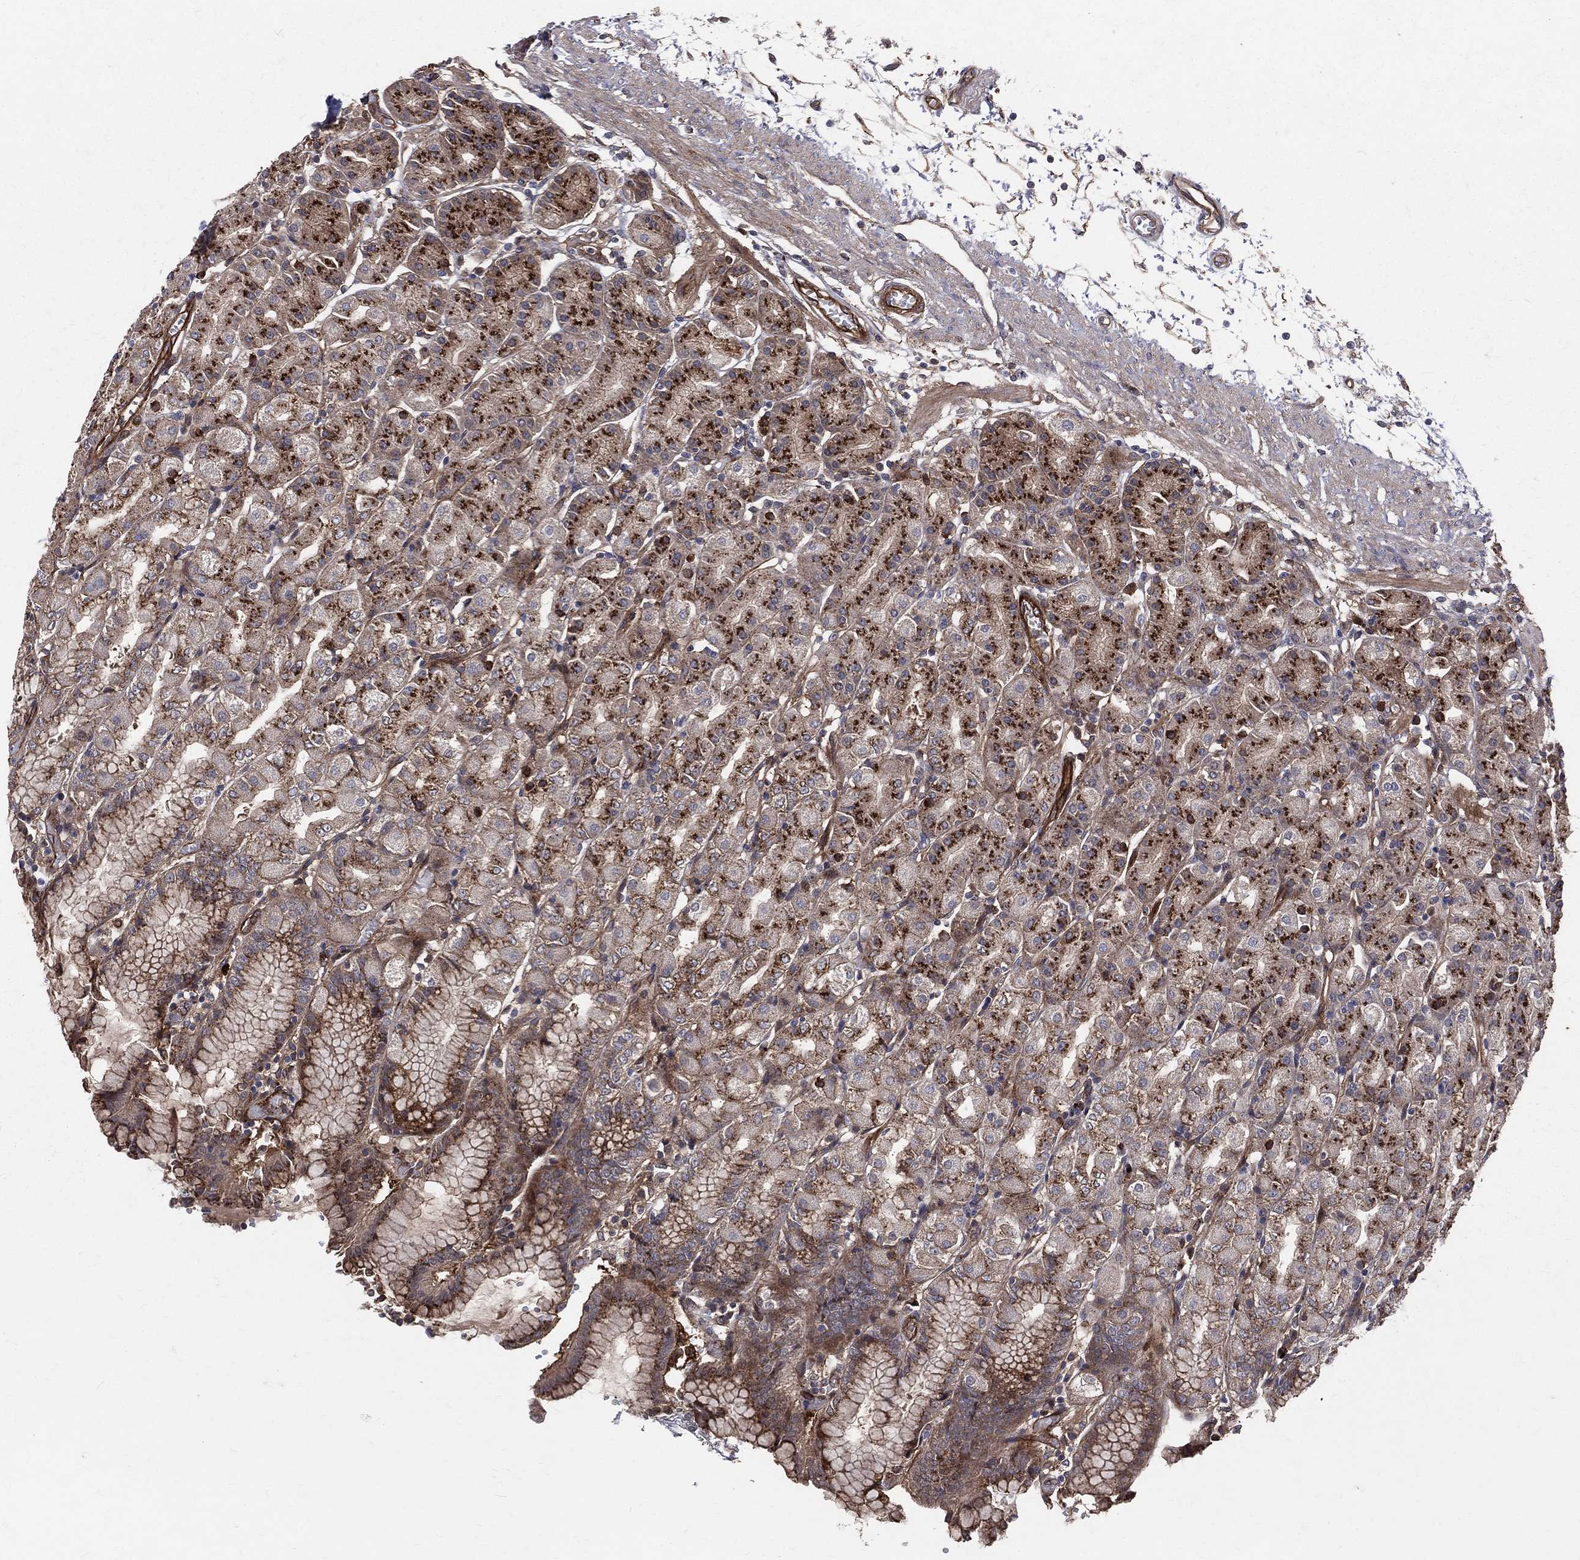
{"staining": {"intensity": "strong", "quantity": ">75%", "location": "cytoplasmic/membranous"}, "tissue": "stomach", "cell_type": "Glandular cells", "image_type": "normal", "snomed": [{"axis": "morphology", "description": "Normal tissue, NOS"}, {"axis": "morphology", "description": "Adenocarcinoma, NOS"}, {"axis": "topography", "description": "Stomach"}], "caption": "Brown immunohistochemical staining in benign human stomach displays strong cytoplasmic/membranous staining in about >75% of glandular cells.", "gene": "ENTPD1", "patient": {"sex": "female", "age": 81}}